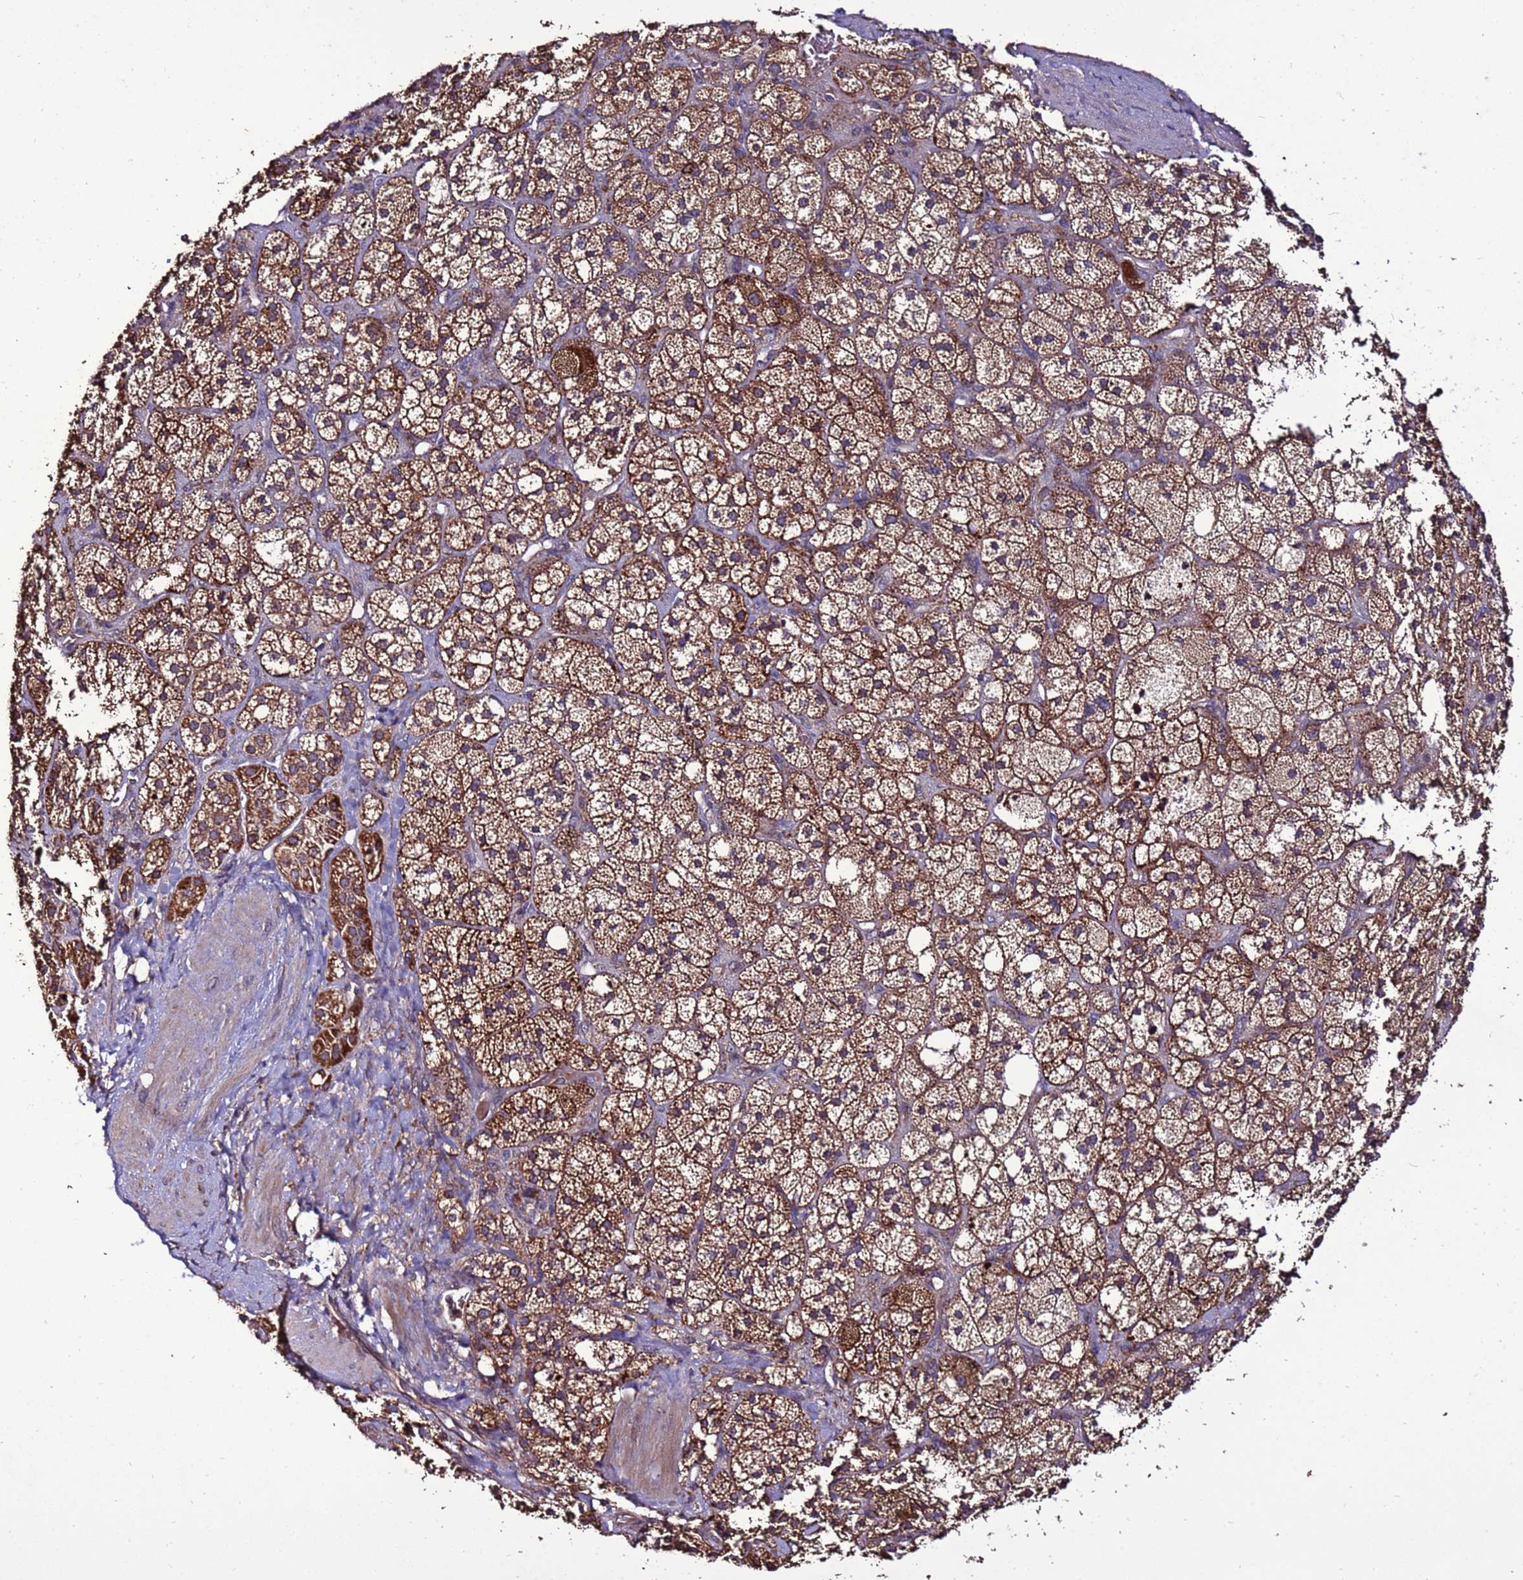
{"staining": {"intensity": "moderate", "quantity": ">75%", "location": "cytoplasmic/membranous"}, "tissue": "adrenal gland", "cell_type": "Glandular cells", "image_type": "normal", "snomed": [{"axis": "morphology", "description": "Normal tissue, NOS"}, {"axis": "topography", "description": "Adrenal gland"}], "caption": "A brown stain highlights moderate cytoplasmic/membranous positivity of a protein in glandular cells of unremarkable adrenal gland.", "gene": "RPS15A", "patient": {"sex": "male", "age": 61}}